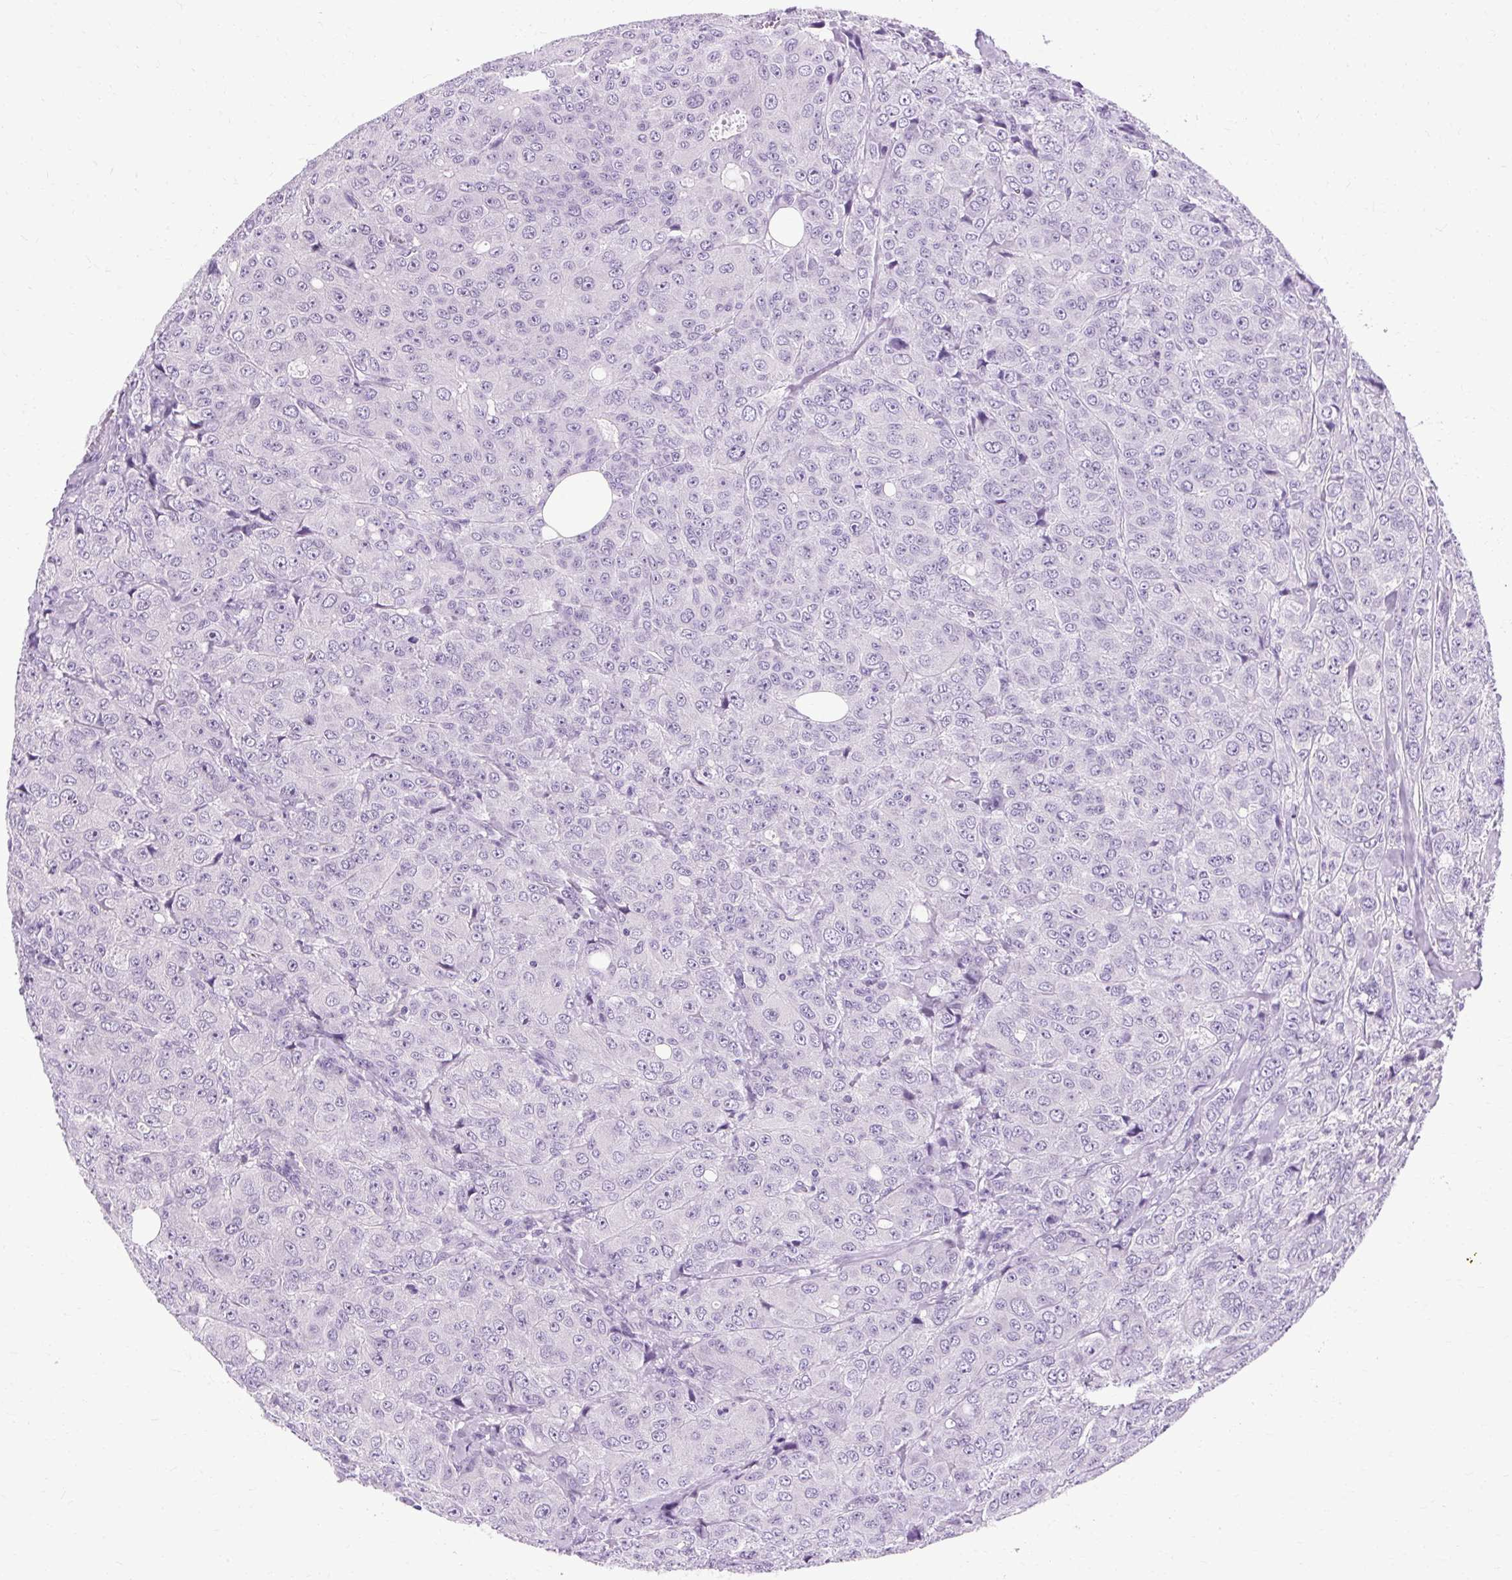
{"staining": {"intensity": "negative", "quantity": "none", "location": "none"}, "tissue": "breast cancer", "cell_type": "Tumor cells", "image_type": "cancer", "snomed": [{"axis": "morphology", "description": "Duct carcinoma"}, {"axis": "topography", "description": "Breast"}], "caption": "This is an immunohistochemistry histopathology image of breast cancer (intraductal carcinoma). There is no staining in tumor cells.", "gene": "B3GNT4", "patient": {"sex": "female", "age": 43}}